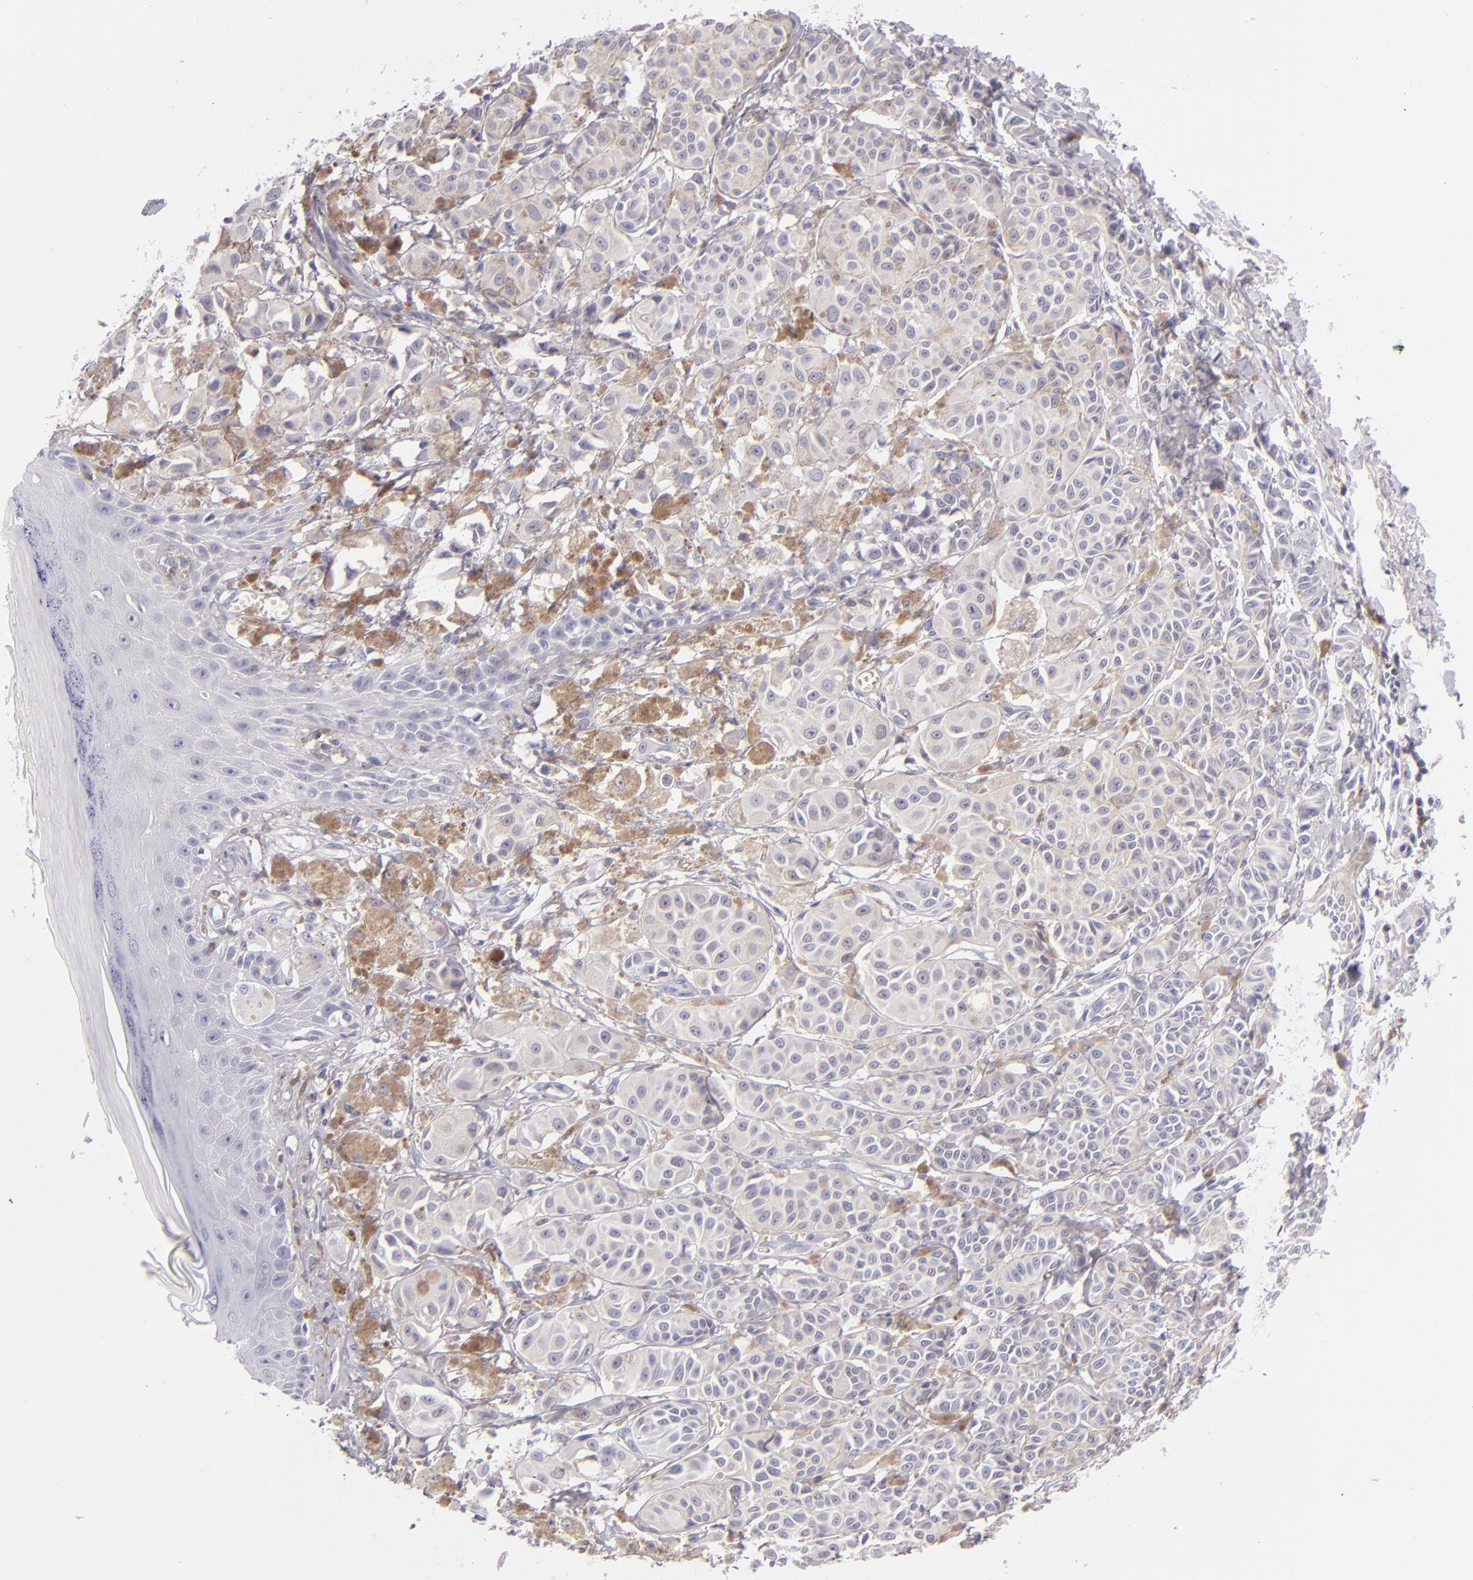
{"staining": {"intensity": "negative", "quantity": "none", "location": "none"}, "tissue": "melanoma", "cell_type": "Tumor cells", "image_type": "cancer", "snomed": [{"axis": "morphology", "description": "Malignant melanoma, NOS"}, {"axis": "topography", "description": "Skin"}], "caption": "Human melanoma stained for a protein using immunohistochemistry displays no expression in tumor cells.", "gene": "CD48", "patient": {"sex": "male", "age": 76}}